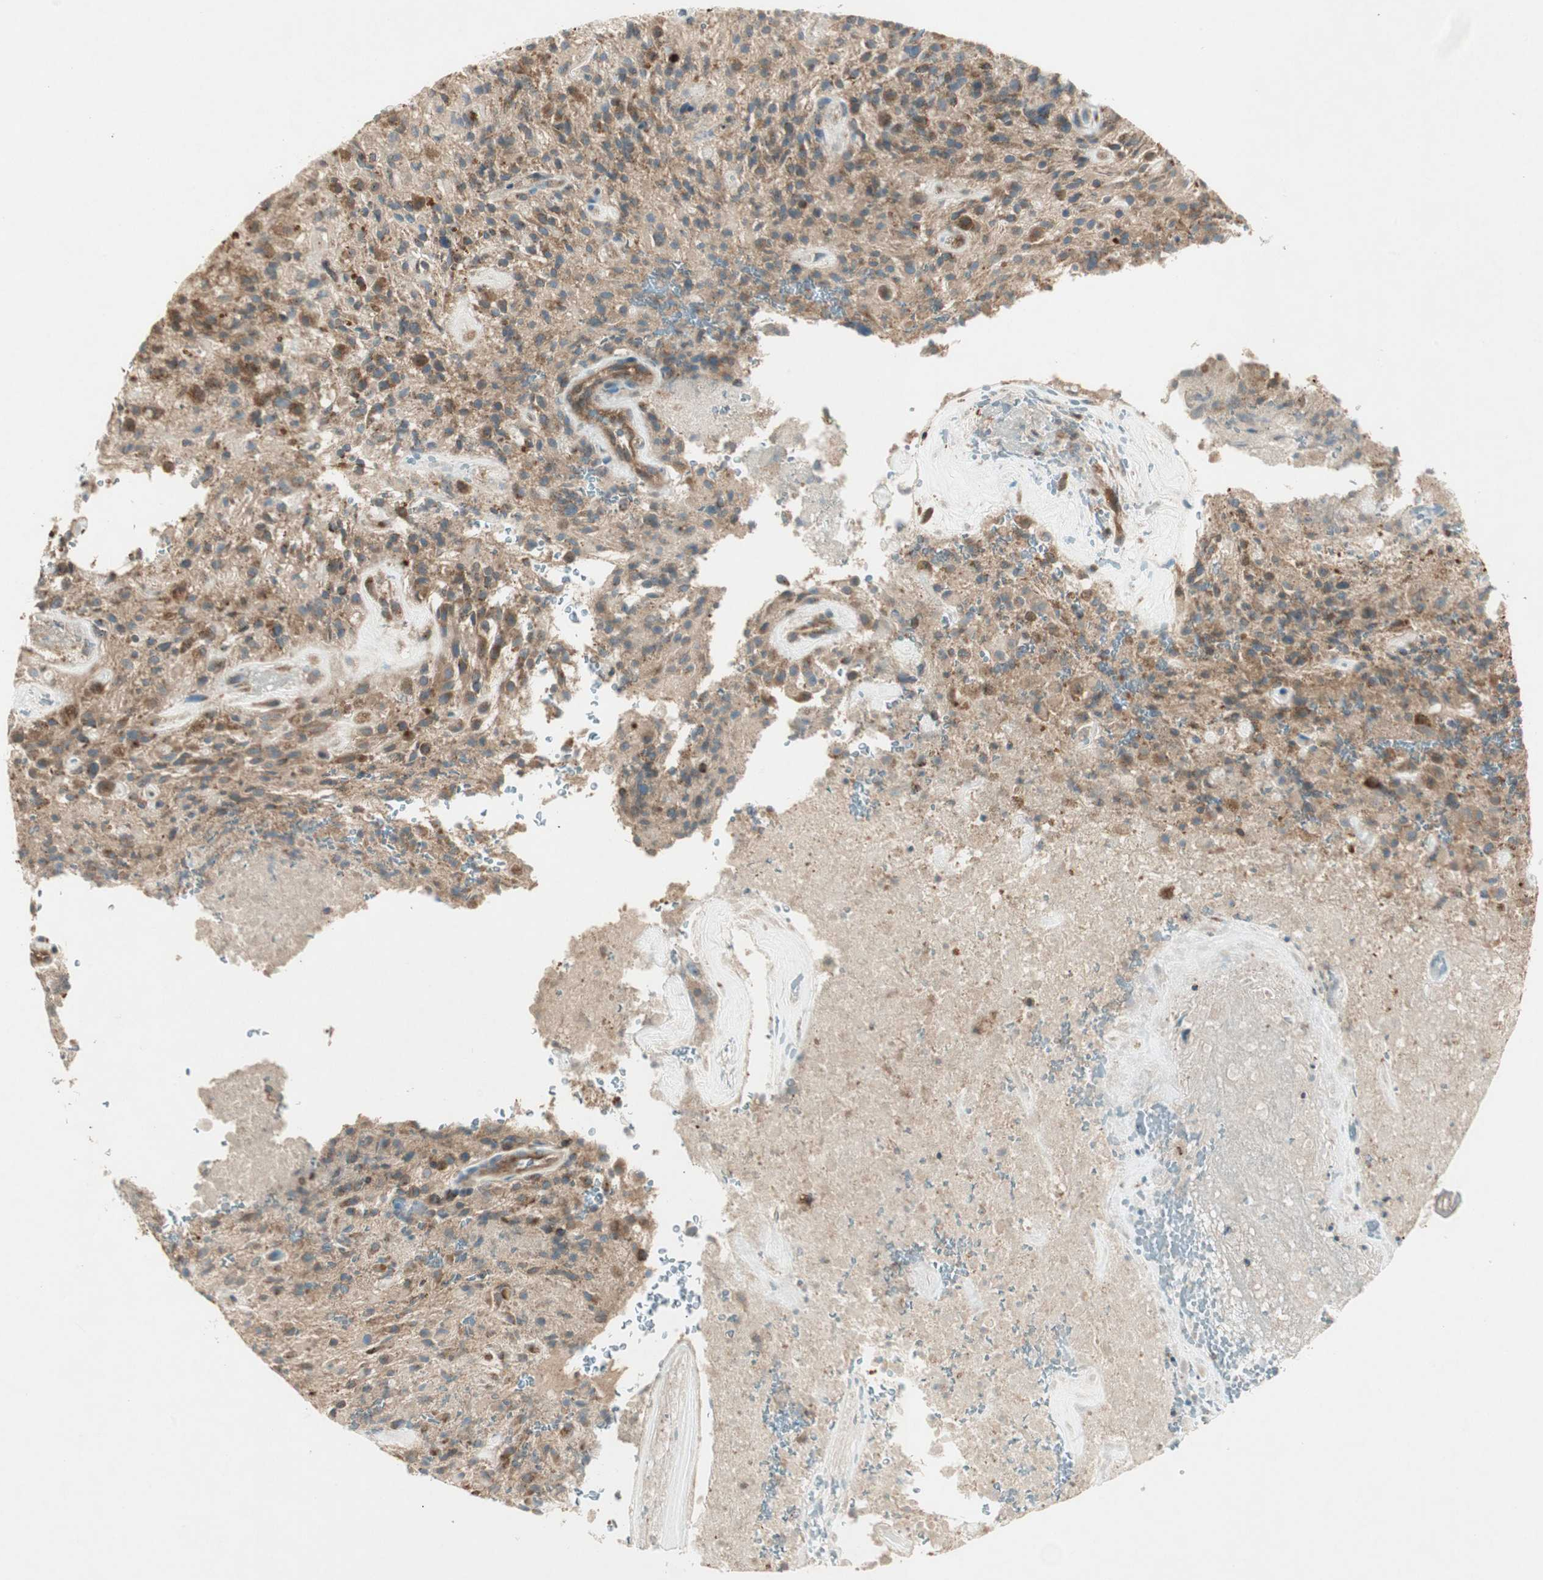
{"staining": {"intensity": "moderate", "quantity": ">75%", "location": "cytoplasmic/membranous"}, "tissue": "glioma", "cell_type": "Tumor cells", "image_type": "cancer", "snomed": [{"axis": "morphology", "description": "Glioma, malignant, High grade"}, {"axis": "topography", "description": "Brain"}], "caption": "Human malignant glioma (high-grade) stained with a brown dye demonstrates moderate cytoplasmic/membranous positive positivity in approximately >75% of tumor cells.", "gene": "CHADL", "patient": {"sex": "male", "age": 71}}